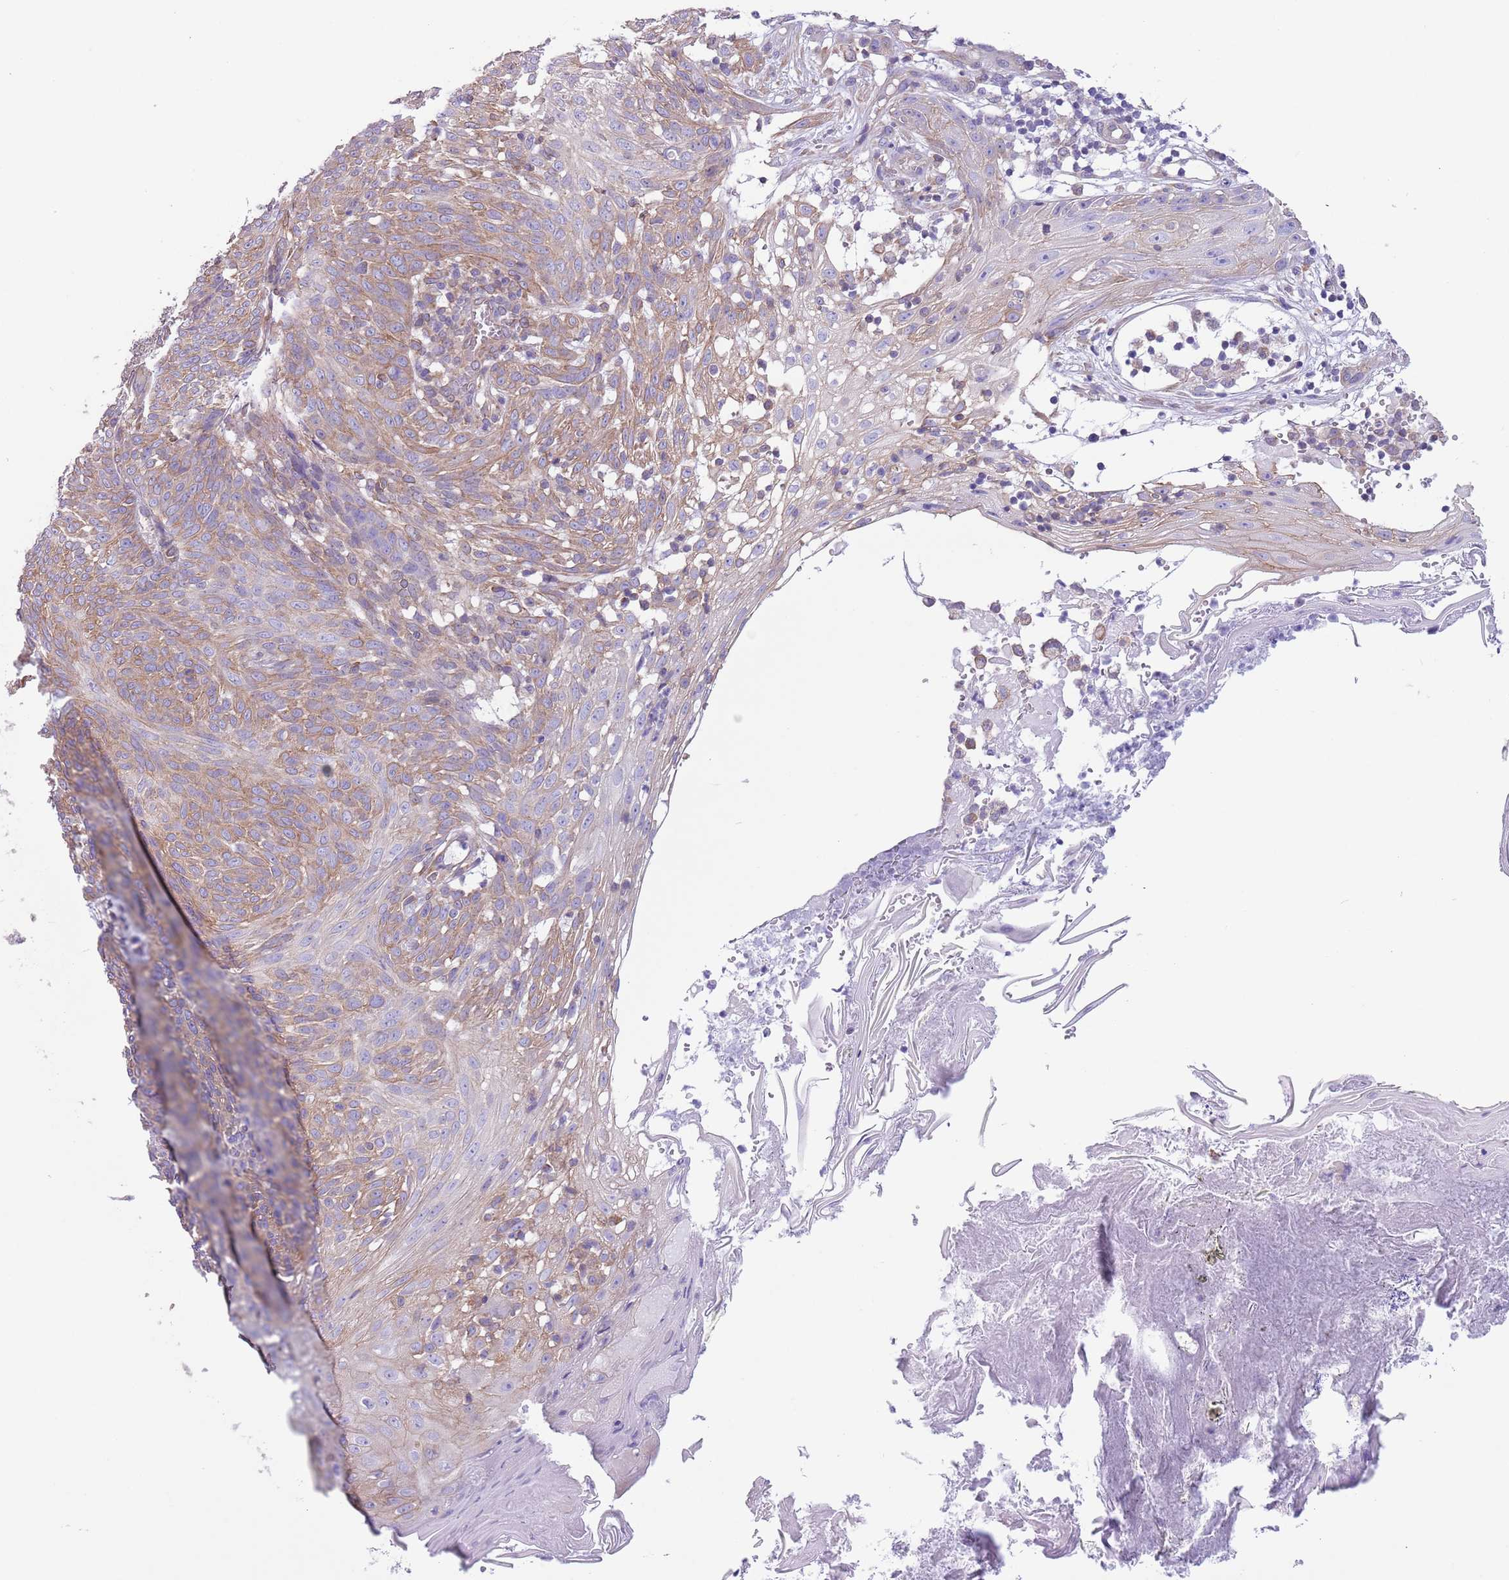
{"staining": {"intensity": "weak", "quantity": "<25%", "location": "cytoplasmic/membranous"}, "tissue": "skin cancer", "cell_type": "Tumor cells", "image_type": "cancer", "snomed": [{"axis": "morphology", "description": "Basal cell carcinoma"}, {"axis": "topography", "description": "Skin"}], "caption": "This is a image of IHC staining of basal cell carcinoma (skin), which shows no expression in tumor cells. (Stains: DAB immunohistochemistry with hematoxylin counter stain, Microscopy: brightfield microscopy at high magnification).", "gene": "RBP3", "patient": {"sex": "female", "age": 86}}